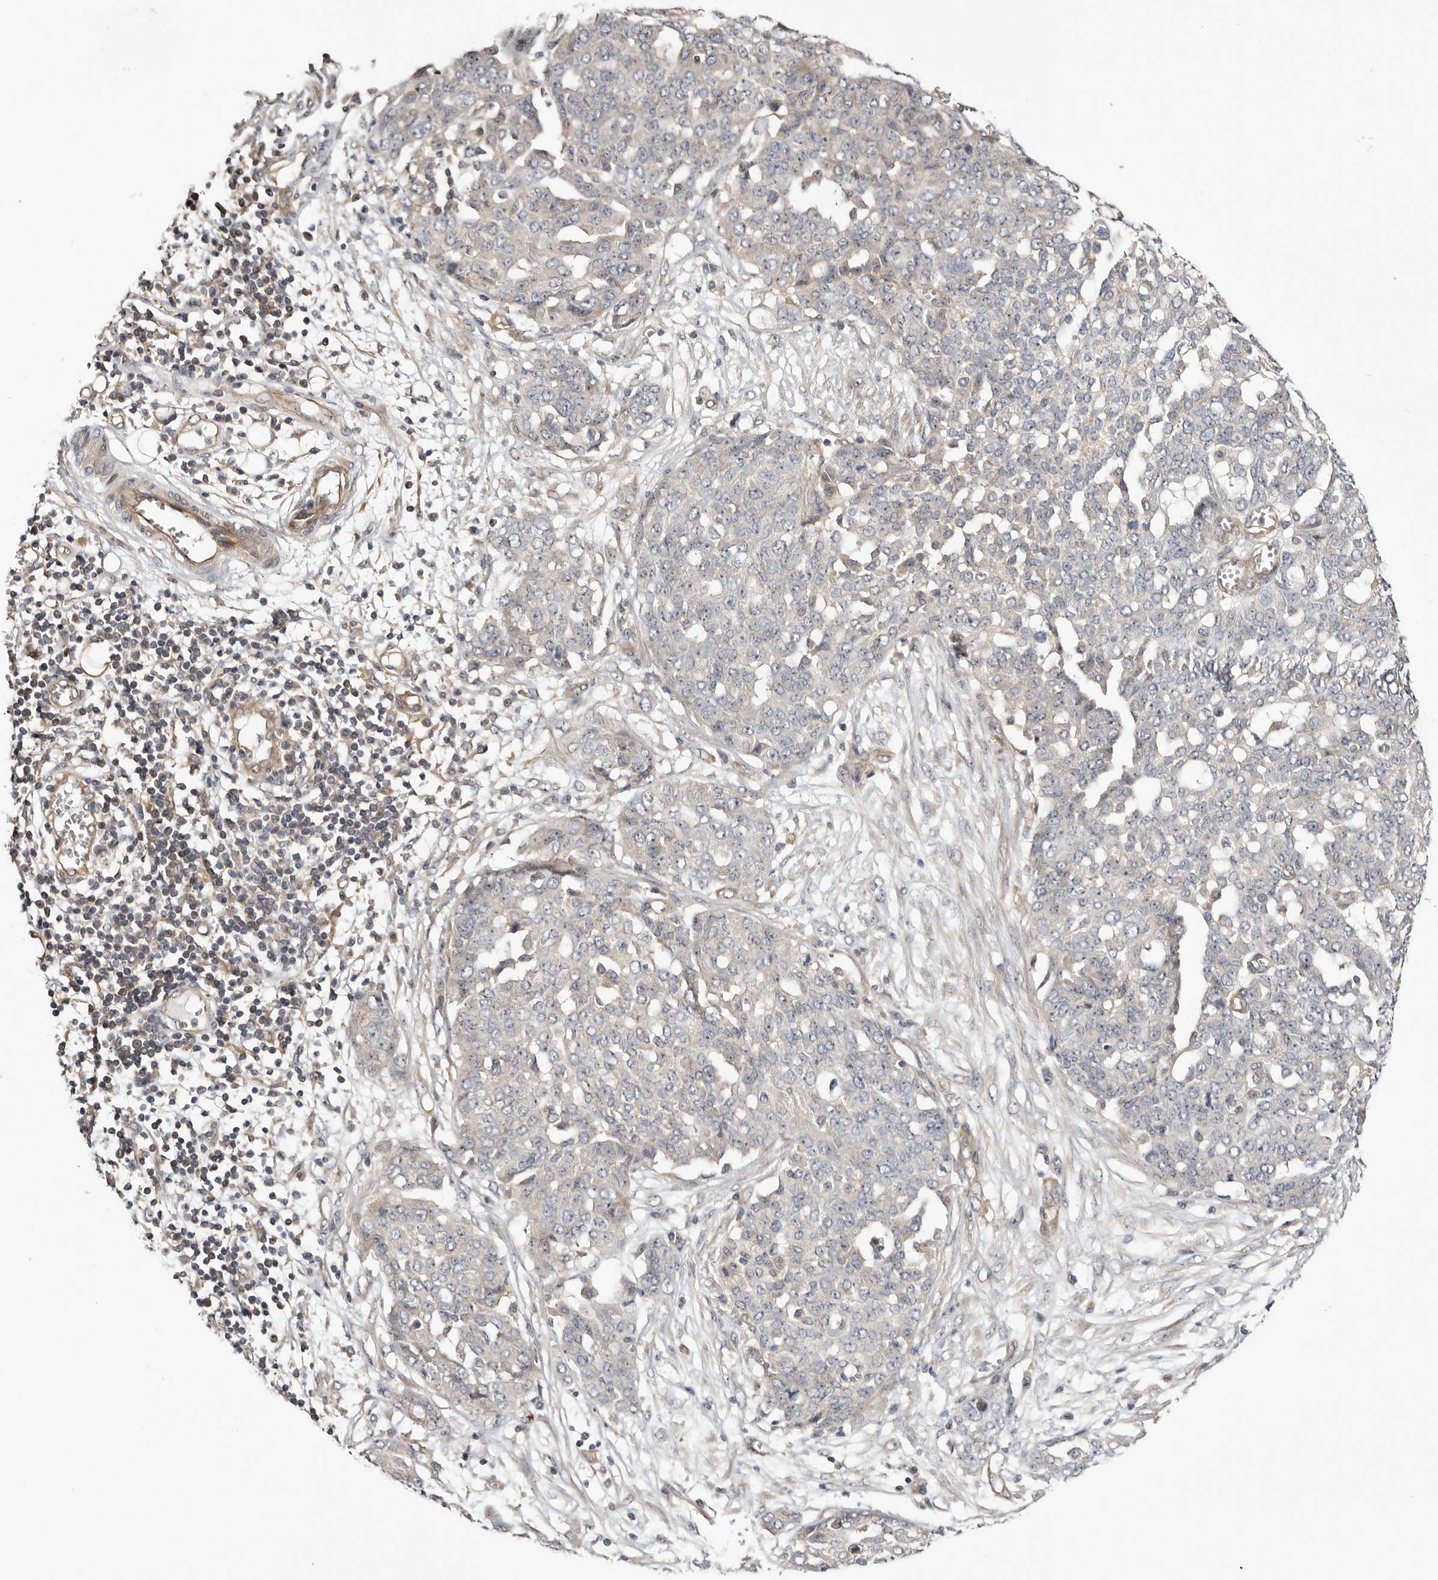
{"staining": {"intensity": "negative", "quantity": "none", "location": "none"}, "tissue": "ovarian cancer", "cell_type": "Tumor cells", "image_type": "cancer", "snomed": [{"axis": "morphology", "description": "Cystadenocarcinoma, serous, NOS"}, {"axis": "topography", "description": "Soft tissue"}, {"axis": "topography", "description": "Ovary"}], "caption": "Human ovarian cancer (serous cystadenocarcinoma) stained for a protein using IHC reveals no positivity in tumor cells.", "gene": "PANK4", "patient": {"sex": "female", "age": 57}}